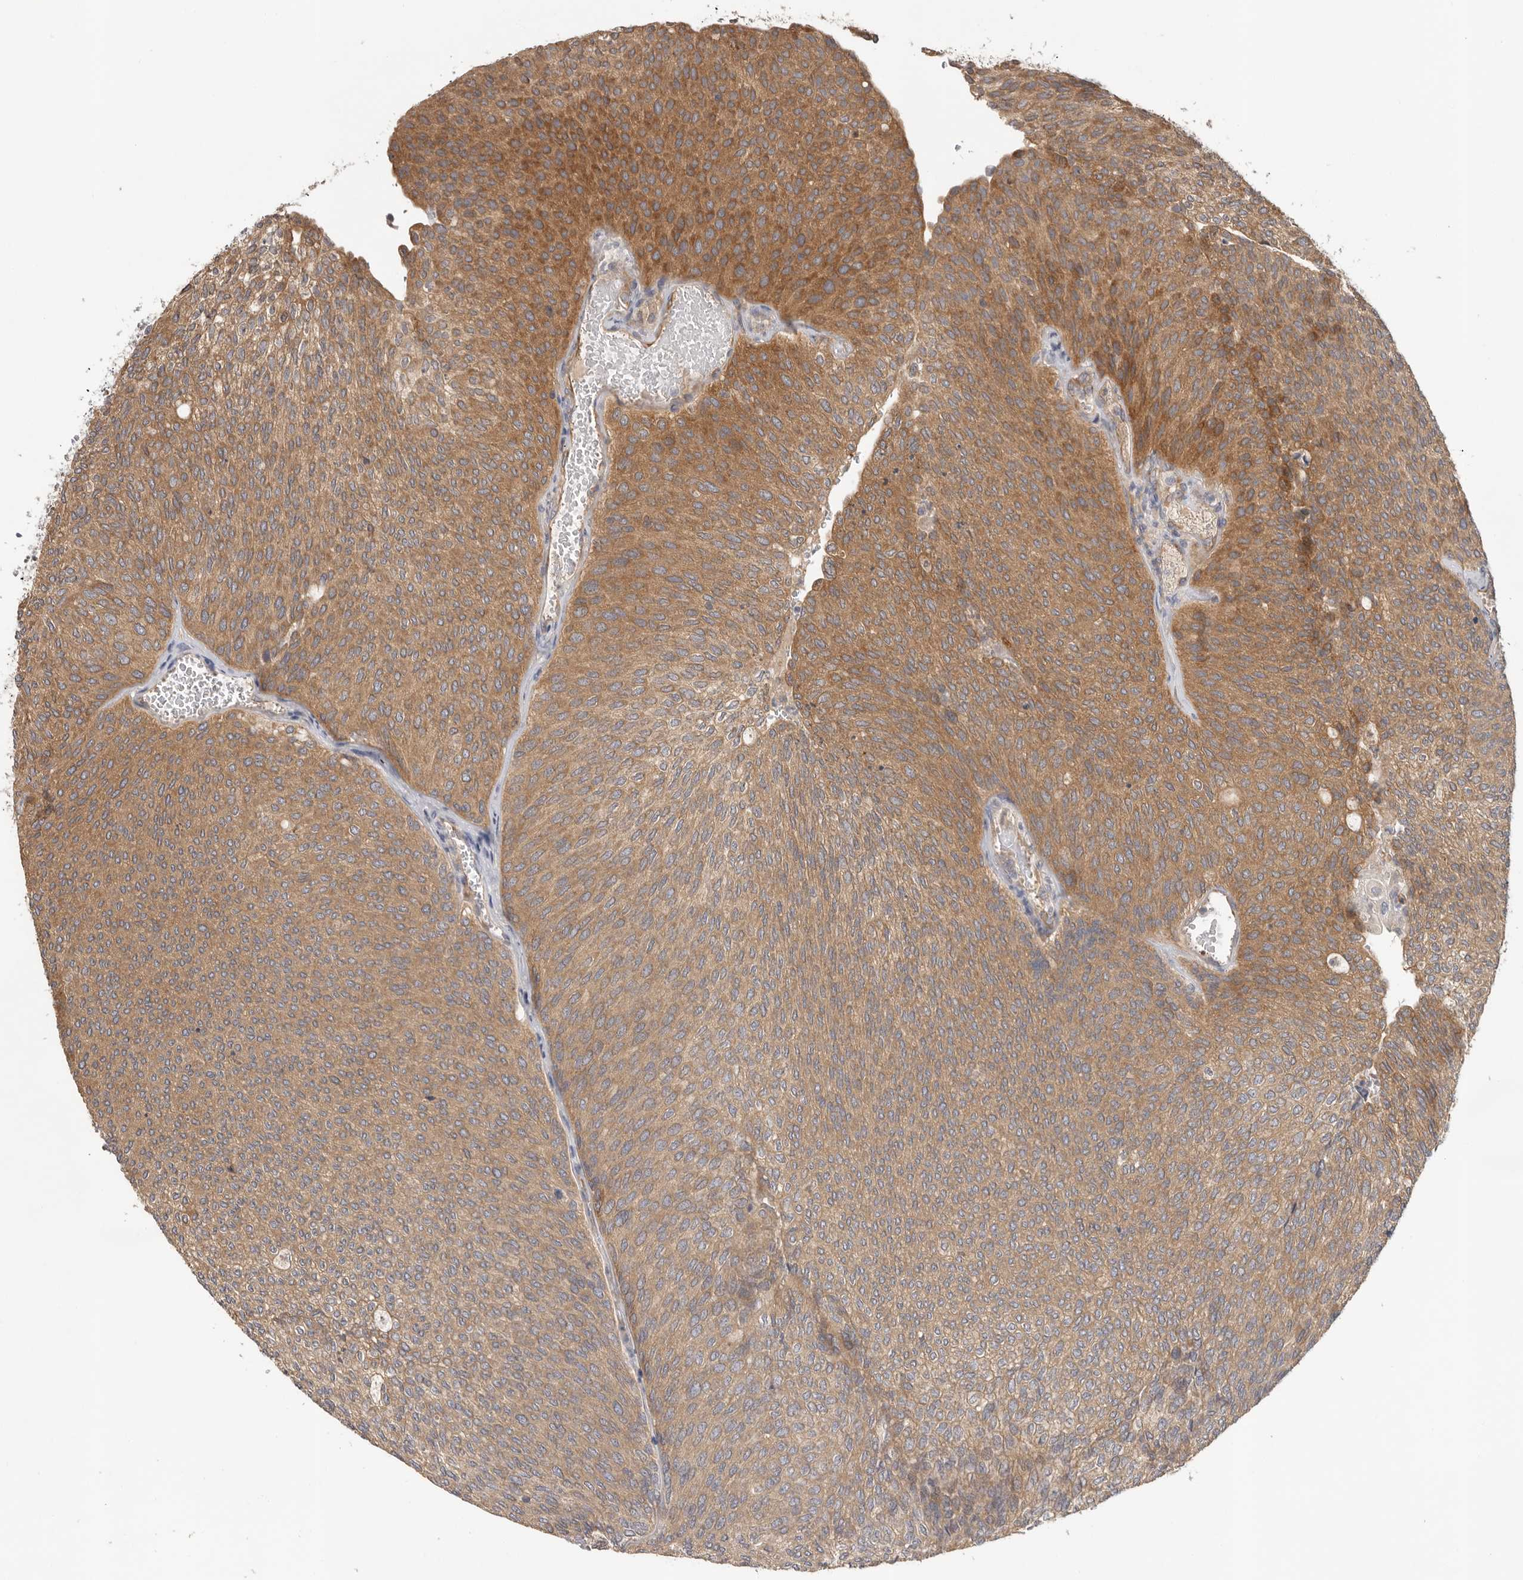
{"staining": {"intensity": "moderate", "quantity": ">75%", "location": "cytoplasmic/membranous"}, "tissue": "urothelial cancer", "cell_type": "Tumor cells", "image_type": "cancer", "snomed": [{"axis": "morphology", "description": "Urothelial carcinoma, Low grade"}, {"axis": "topography", "description": "Urinary bladder"}], "caption": "Moderate cytoplasmic/membranous protein positivity is appreciated in approximately >75% of tumor cells in urothelial cancer.", "gene": "PPP1R42", "patient": {"sex": "female", "age": 79}}